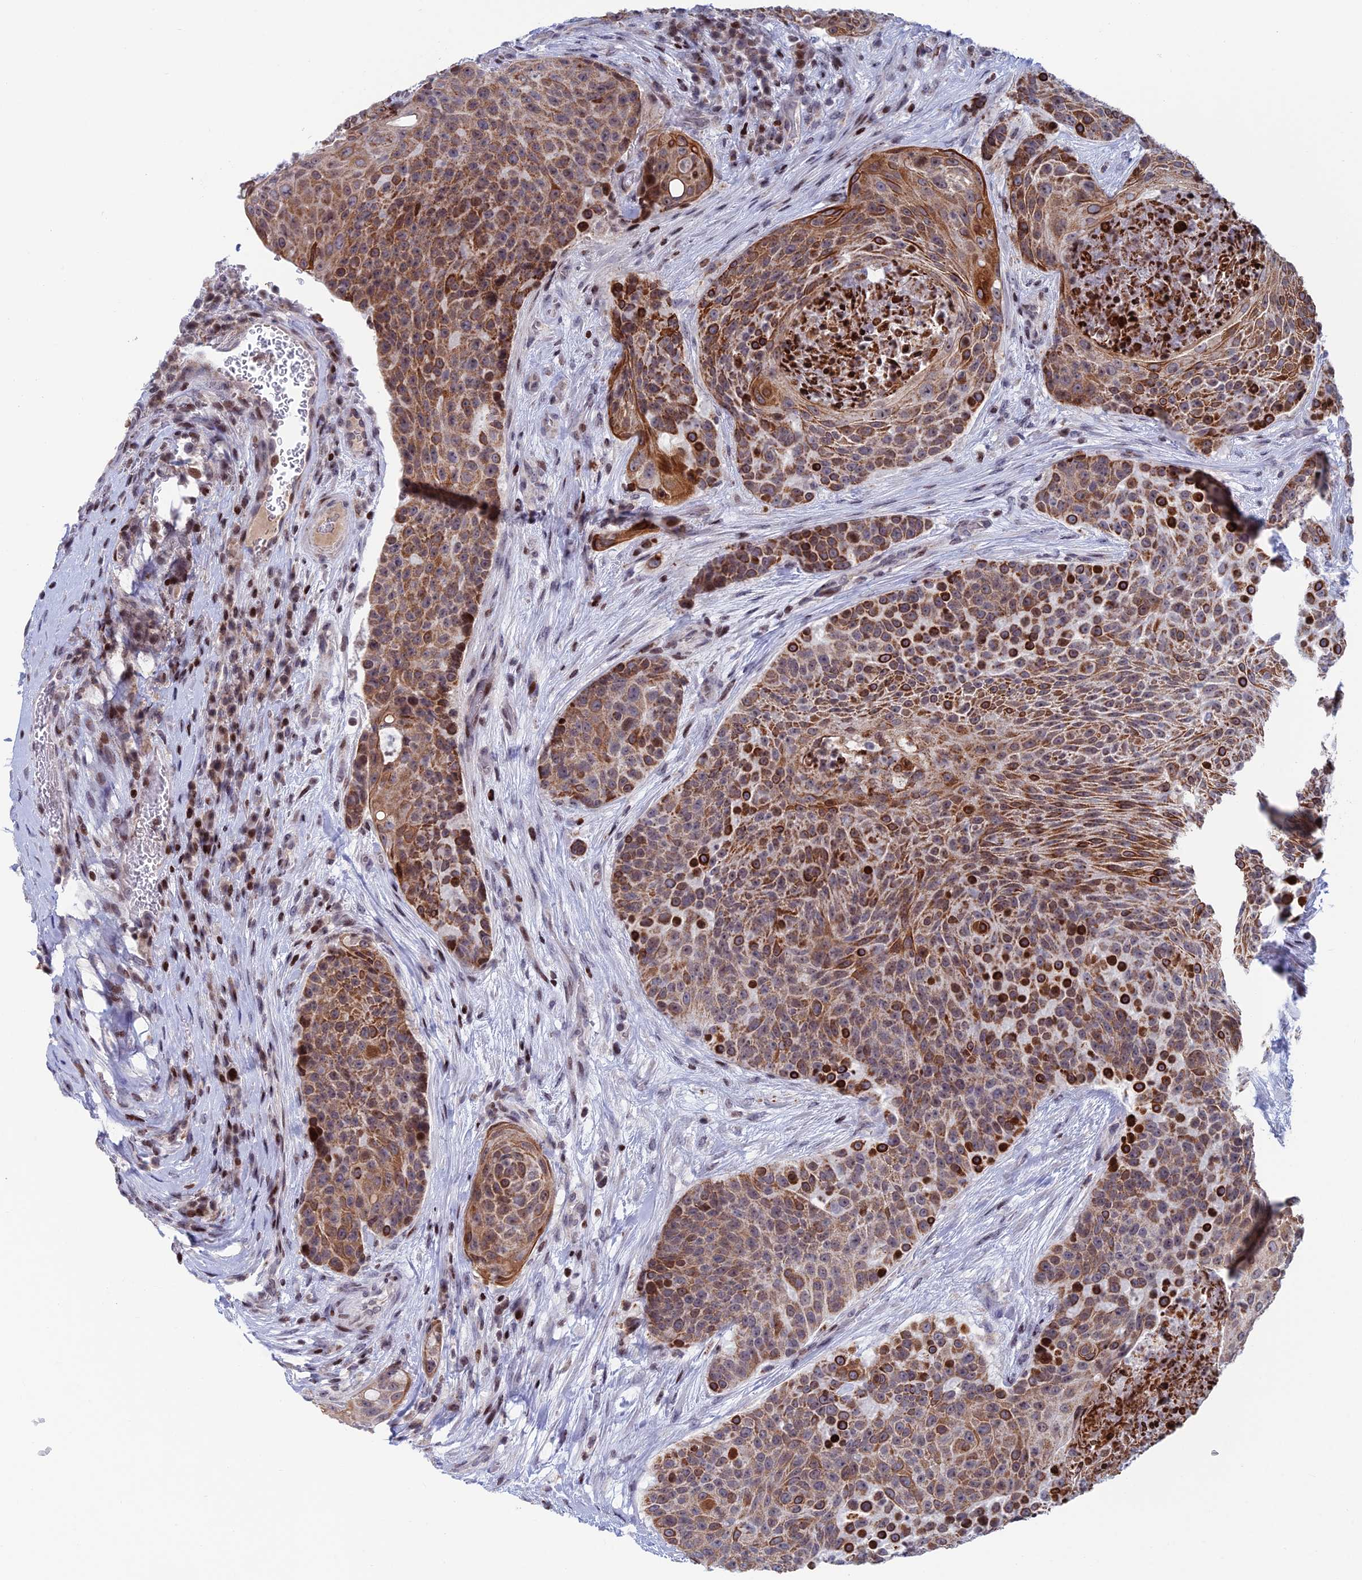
{"staining": {"intensity": "moderate", "quantity": ">75%", "location": "cytoplasmic/membranous"}, "tissue": "urothelial cancer", "cell_type": "Tumor cells", "image_type": "cancer", "snomed": [{"axis": "morphology", "description": "Urothelial carcinoma, High grade"}, {"axis": "topography", "description": "Urinary bladder"}], "caption": "Urothelial cancer was stained to show a protein in brown. There is medium levels of moderate cytoplasmic/membranous positivity in about >75% of tumor cells.", "gene": "AFF3", "patient": {"sex": "female", "age": 63}}